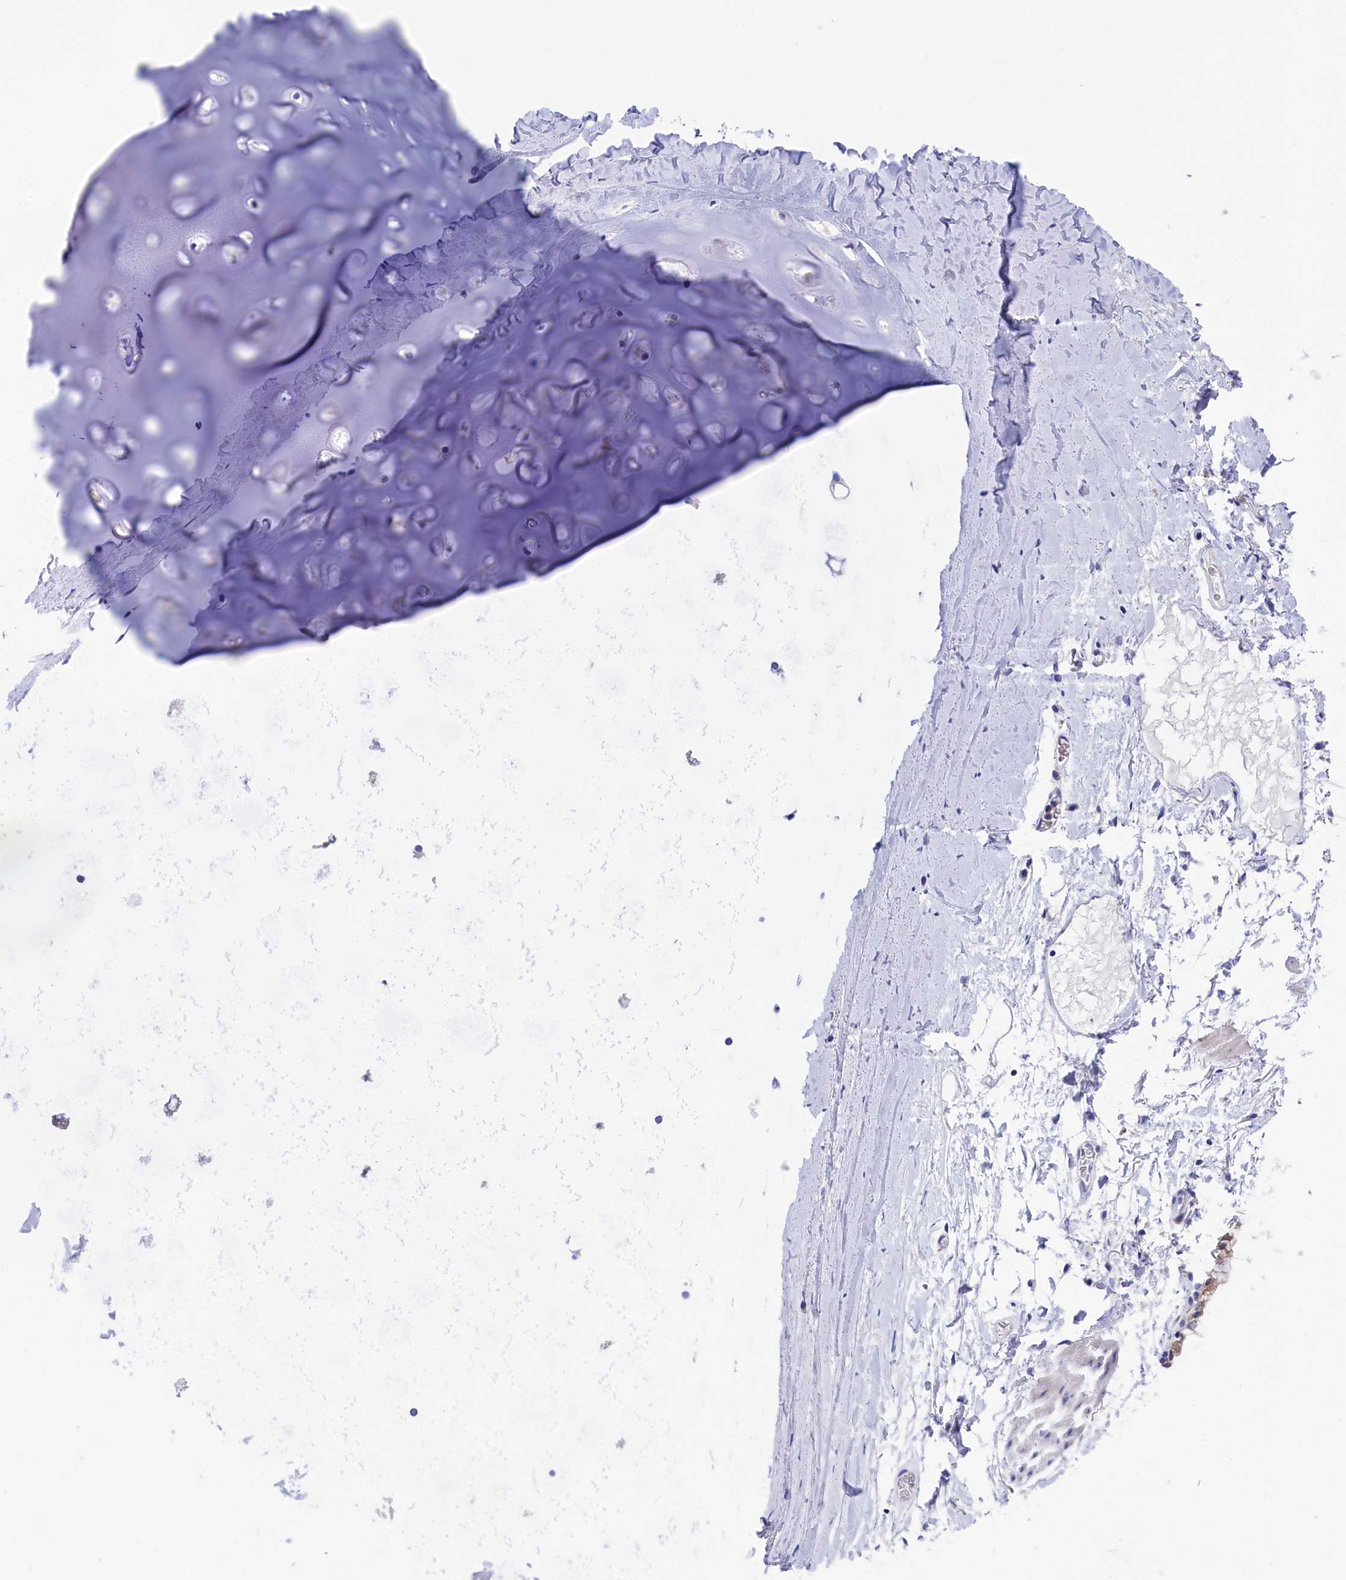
{"staining": {"intensity": "negative", "quantity": "none", "location": "none"}, "tissue": "adipose tissue", "cell_type": "Adipocytes", "image_type": "normal", "snomed": [{"axis": "morphology", "description": "Normal tissue, NOS"}, {"axis": "topography", "description": "Lymph node"}, {"axis": "topography", "description": "Bronchus"}], "caption": "Immunohistochemistry histopathology image of normal adipose tissue stained for a protein (brown), which displays no staining in adipocytes. Brightfield microscopy of IHC stained with DAB (3,3'-diaminobenzidine) (brown) and hematoxylin (blue), captured at high magnification.", "gene": "VPS35L", "patient": {"sex": "male", "age": 63}}